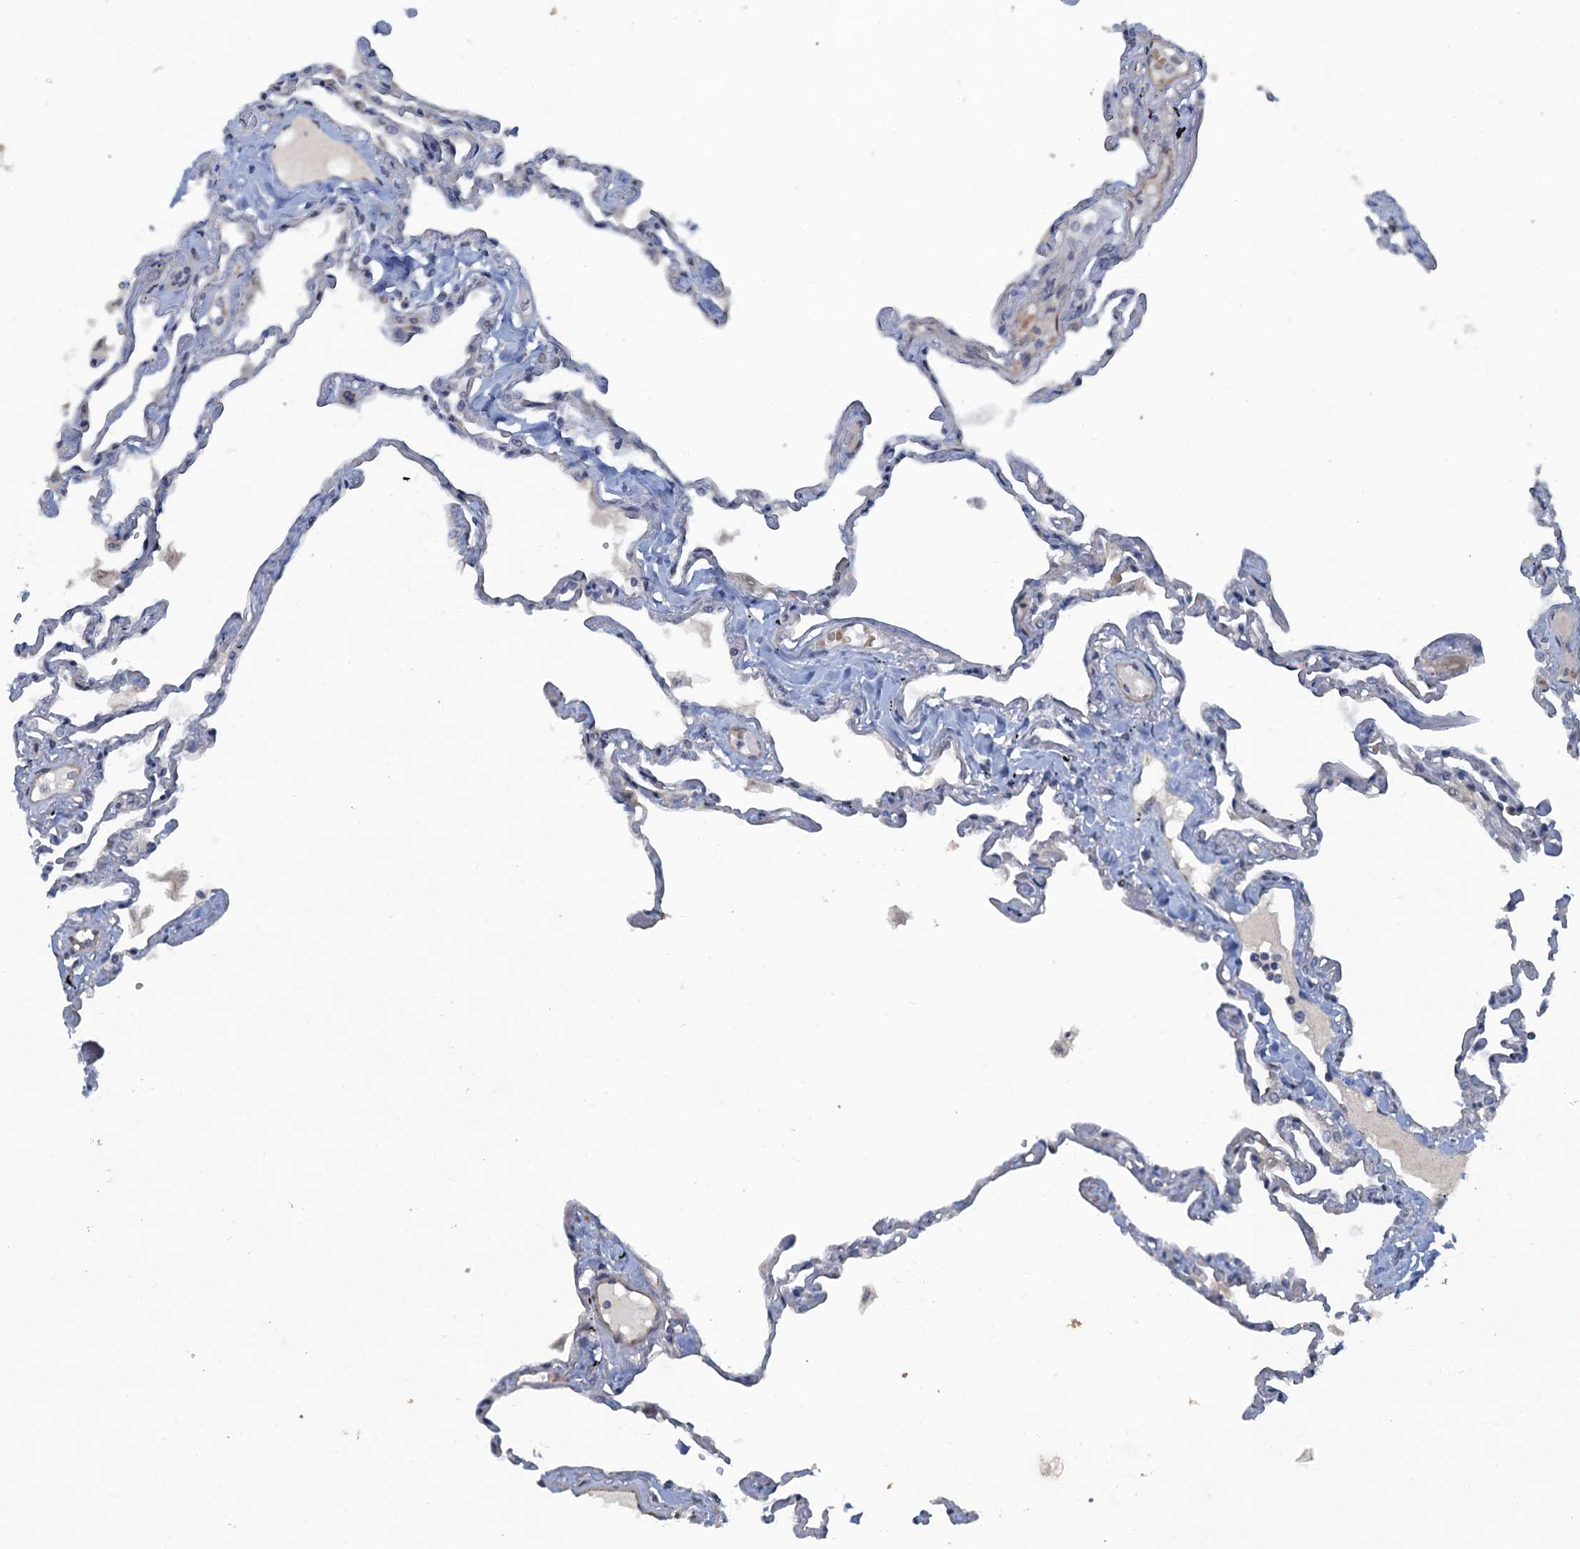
{"staining": {"intensity": "negative", "quantity": "none", "location": "none"}, "tissue": "lung", "cell_type": "Alveolar cells", "image_type": "normal", "snomed": [{"axis": "morphology", "description": "Normal tissue, NOS"}, {"axis": "topography", "description": "Lung"}], "caption": "Immunohistochemical staining of normal lung shows no significant expression in alveolar cells.", "gene": "MYO16", "patient": {"sex": "female", "age": 67}}